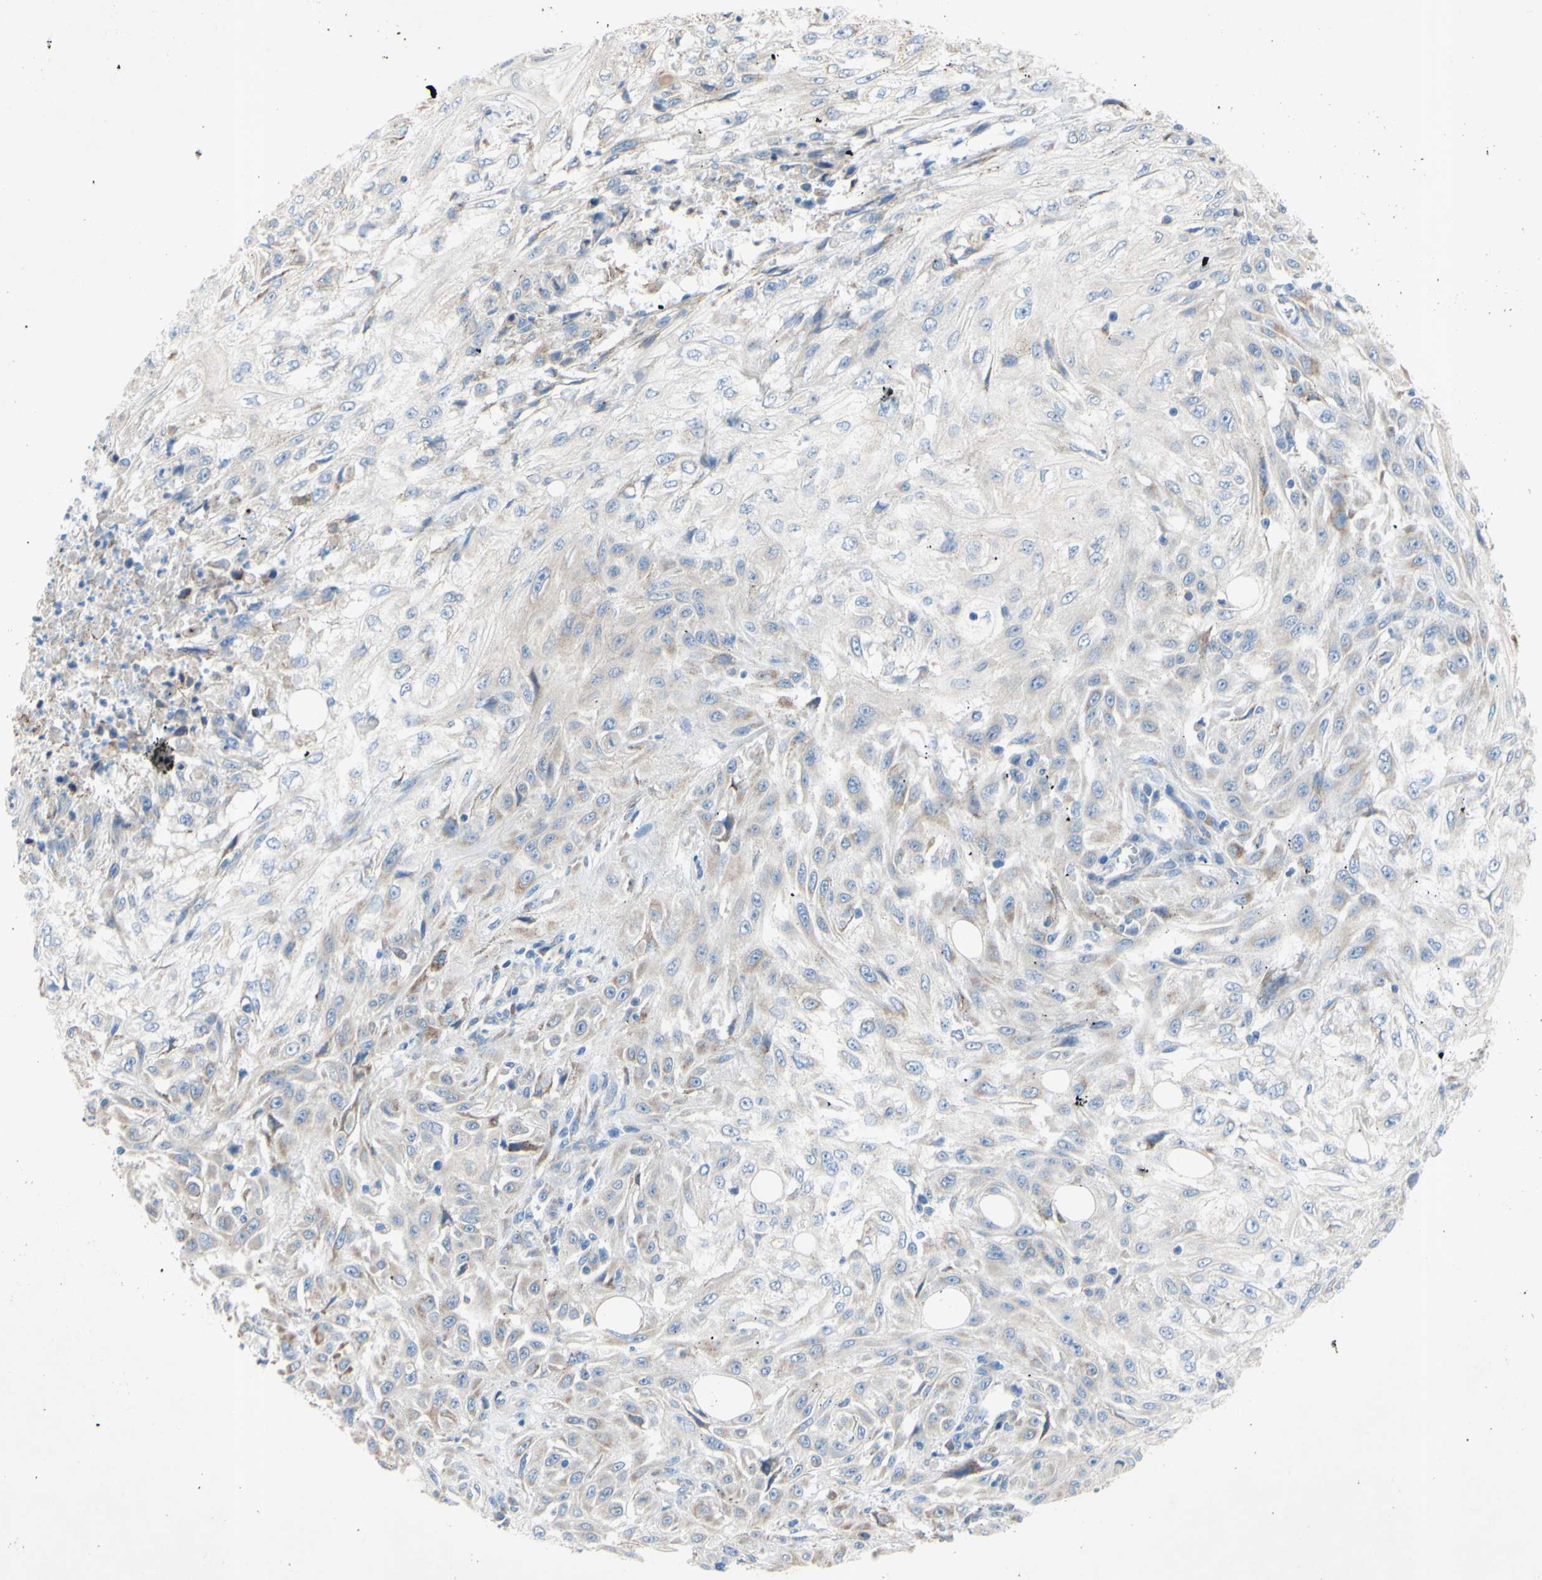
{"staining": {"intensity": "weak", "quantity": "<25%", "location": "cytoplasmic/membranous"}, "tissue": "skin cancer", "cell_type": "Tumor cells", "image_type": "cancer", "snomed": [{"axis": "morphology", "description": "Squamous cell carcinoma, NOS"}, {"axis": "topography", "description": "Skin"}], "caption": "Squamous cell carcinoma (skin) was stained to show a protein in brown. There is no significant positivity in tumor cells.", "gene": "TMIGD2", "patient": {"sex": "male", "age": 75}}